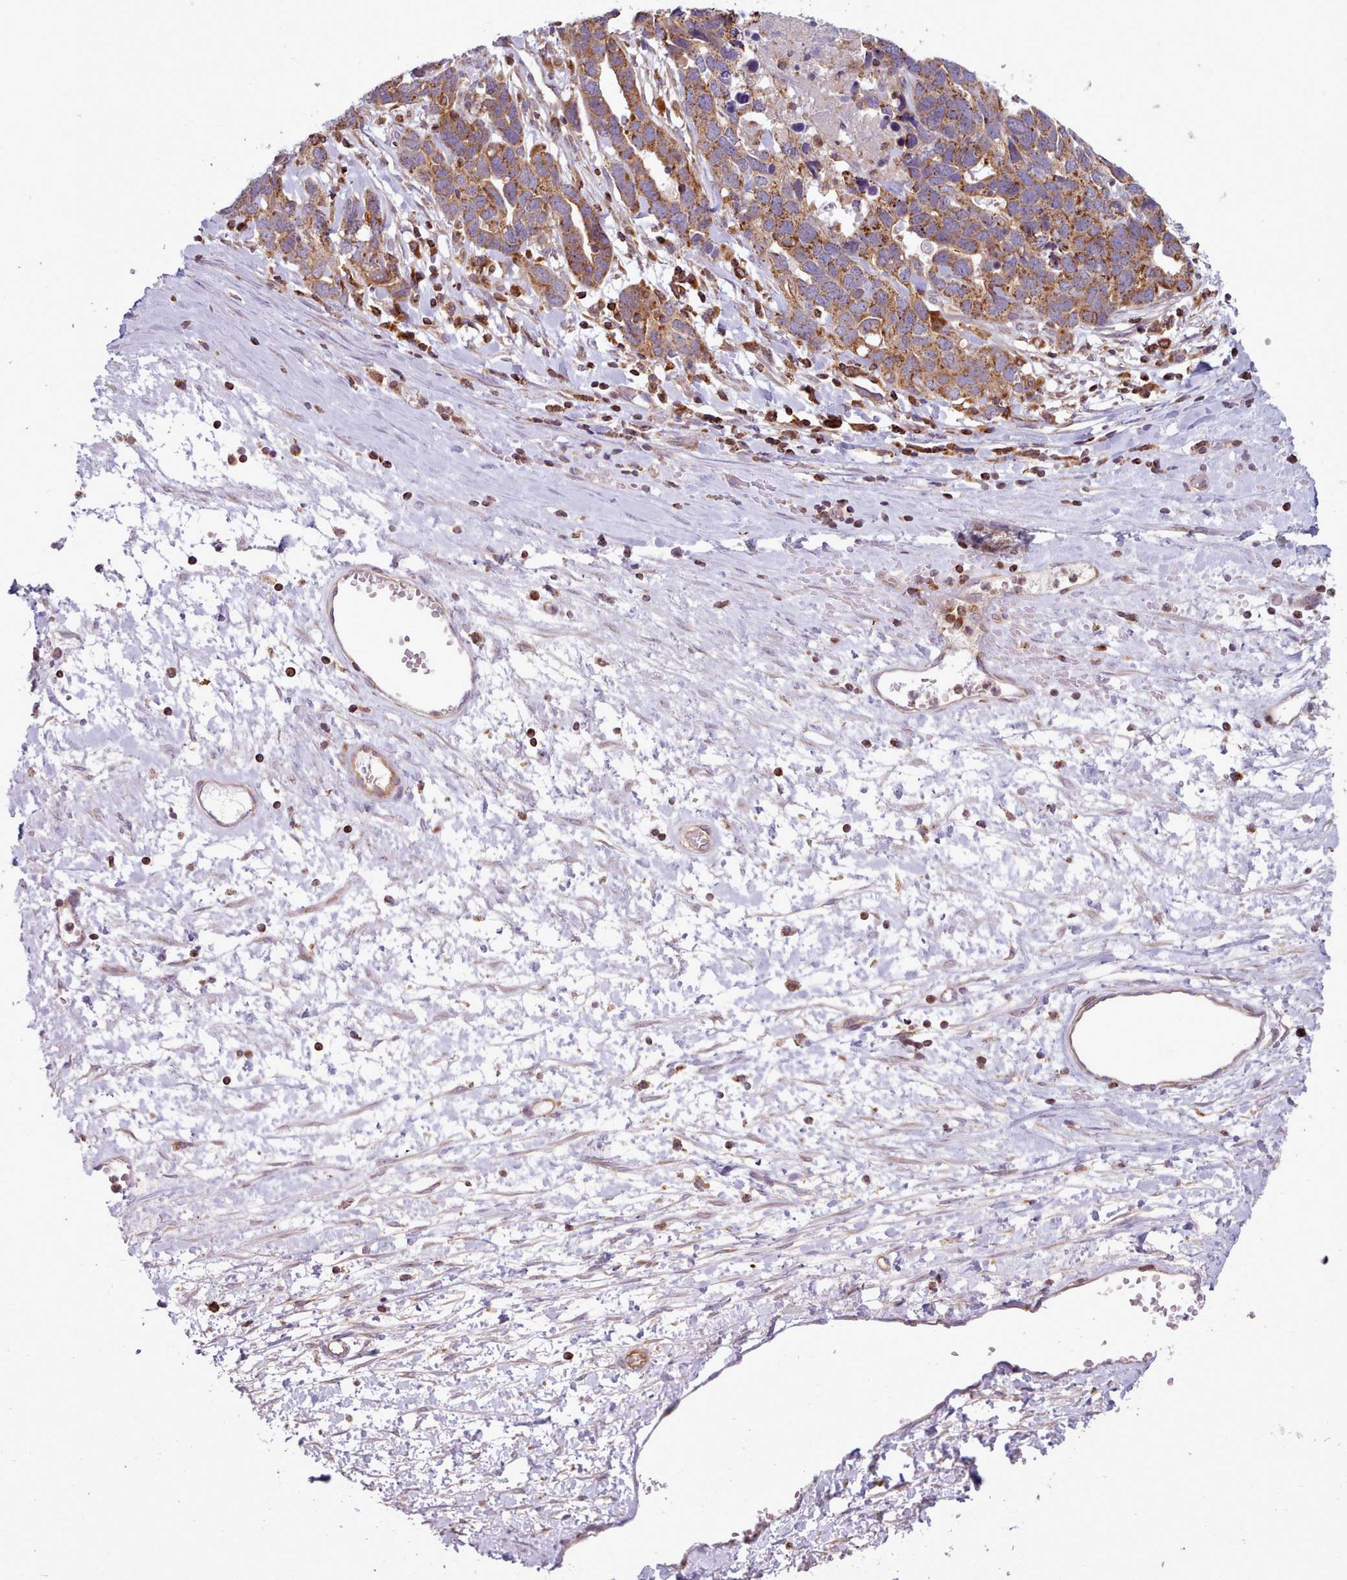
{"staining": {"intensity": "moderate", "quantity": ">75%", "location": "cytoplasmic/membranous"}, "tissue": "ovarian cancer", "cell_type": "Tumor cells", "image_type": "cancer", "snomed": [{"axis": "morphology", "description": "Cystadenocarcinoma, serous, NOS"}, {"axis": "topography", "description": "Ovary"}], "caption": "Protein staining of ovarian serous cystadenocarcinoma tissue shows moderate cytoplasmic/membranous positivity in about >75% of tumor cells. The protein of interest is shown in brown color, while the nuclei are stained blue.", "gene": "CRYBG1", "patient": {"sex": "female", "age": 54}}